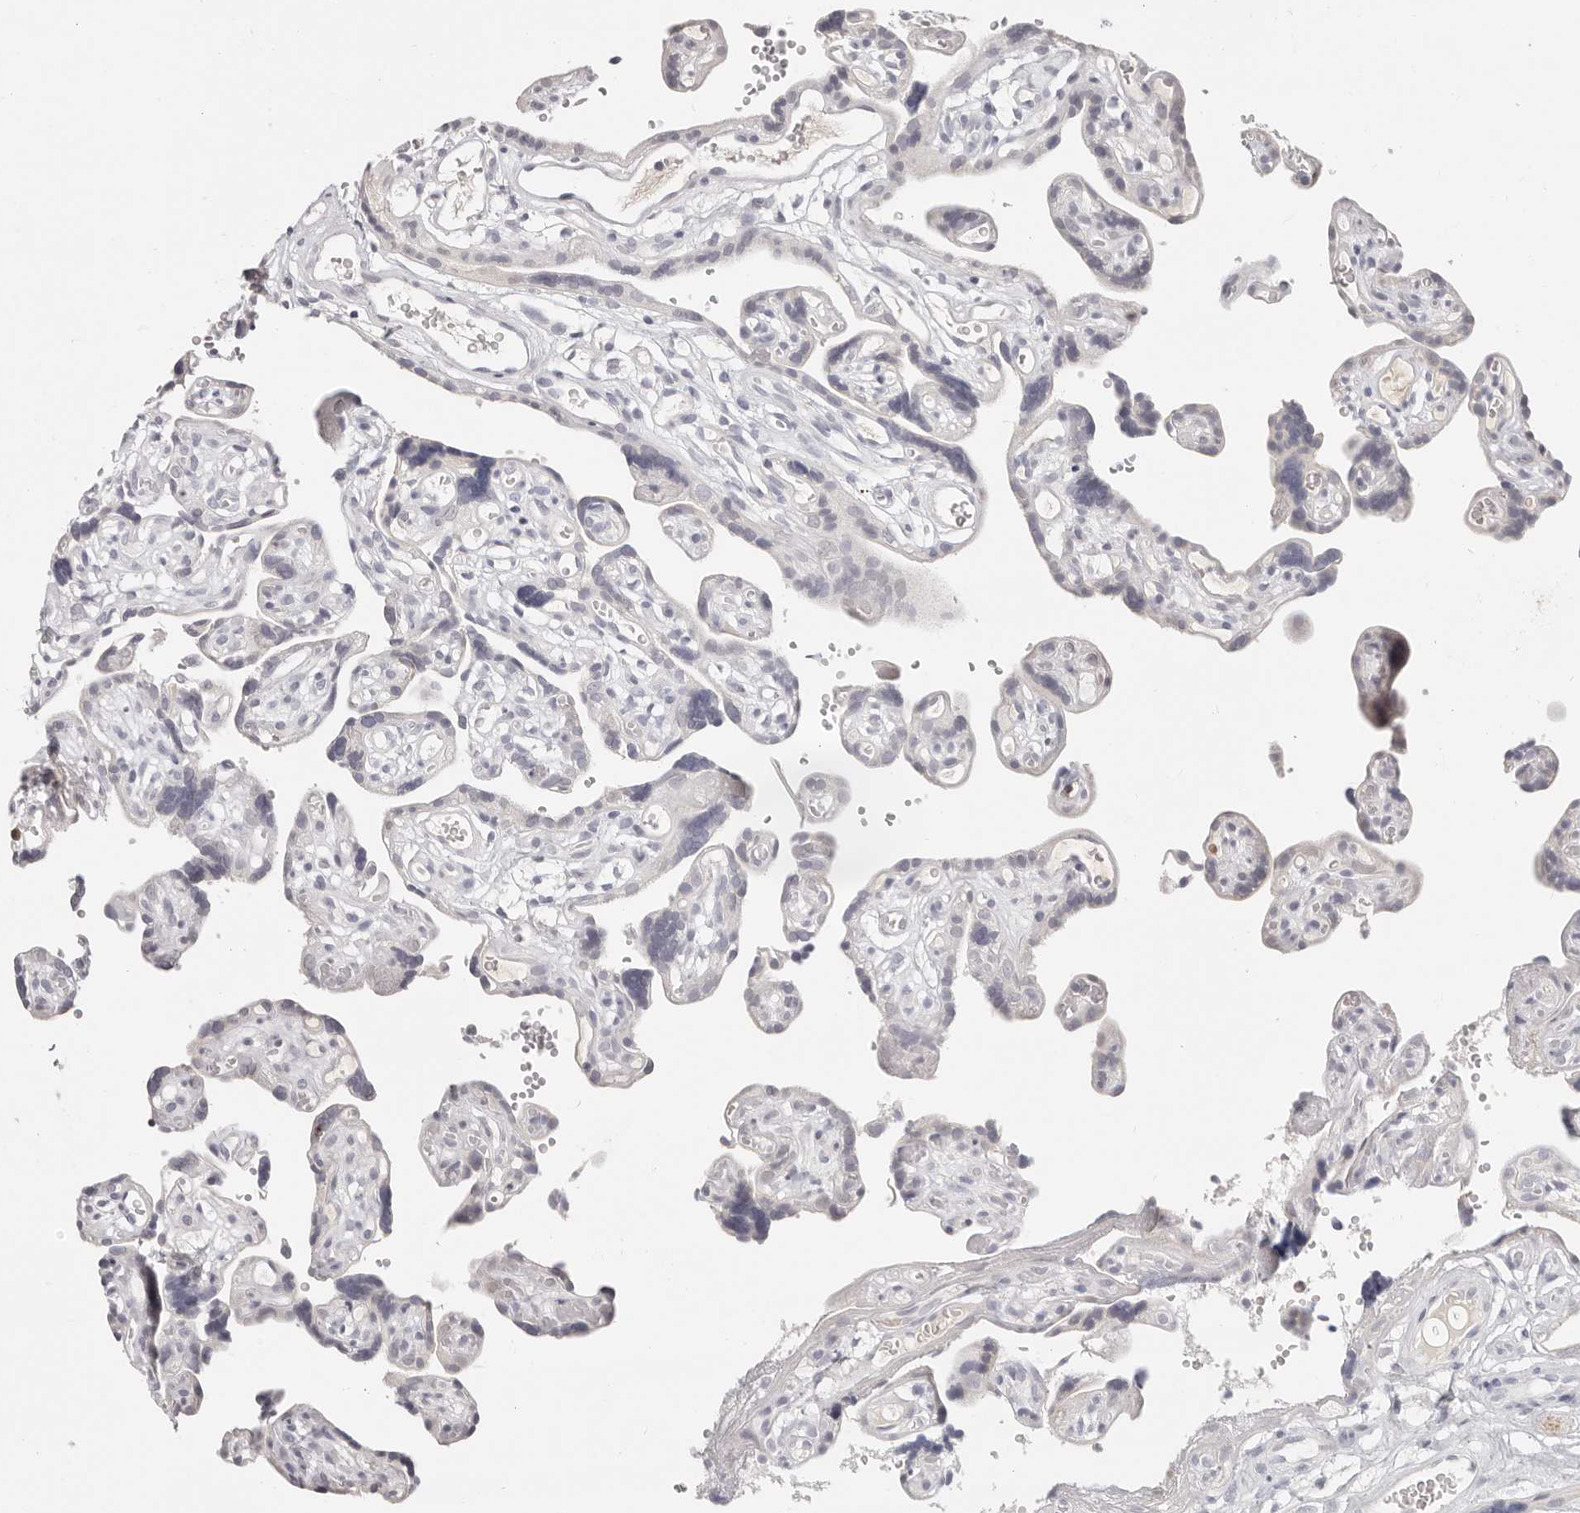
{"staining": {"intensity": "negative", "quantity": "none", "location": "none"}, "tissue": "placenta", "cell_type": "Decidual cells", "image_type": "normal", "snomed": [{"axis": "morphology", "description": "Normal tissue, NOS"}, {"axis": "topography", "description": "Placenta"}], "caption": "Immunohistochemical staining of normal human placenta demonstrates no significant staining in decidual cells.", "gene": "ASCL1", "patient": {"sex": "female", "age": 30}}